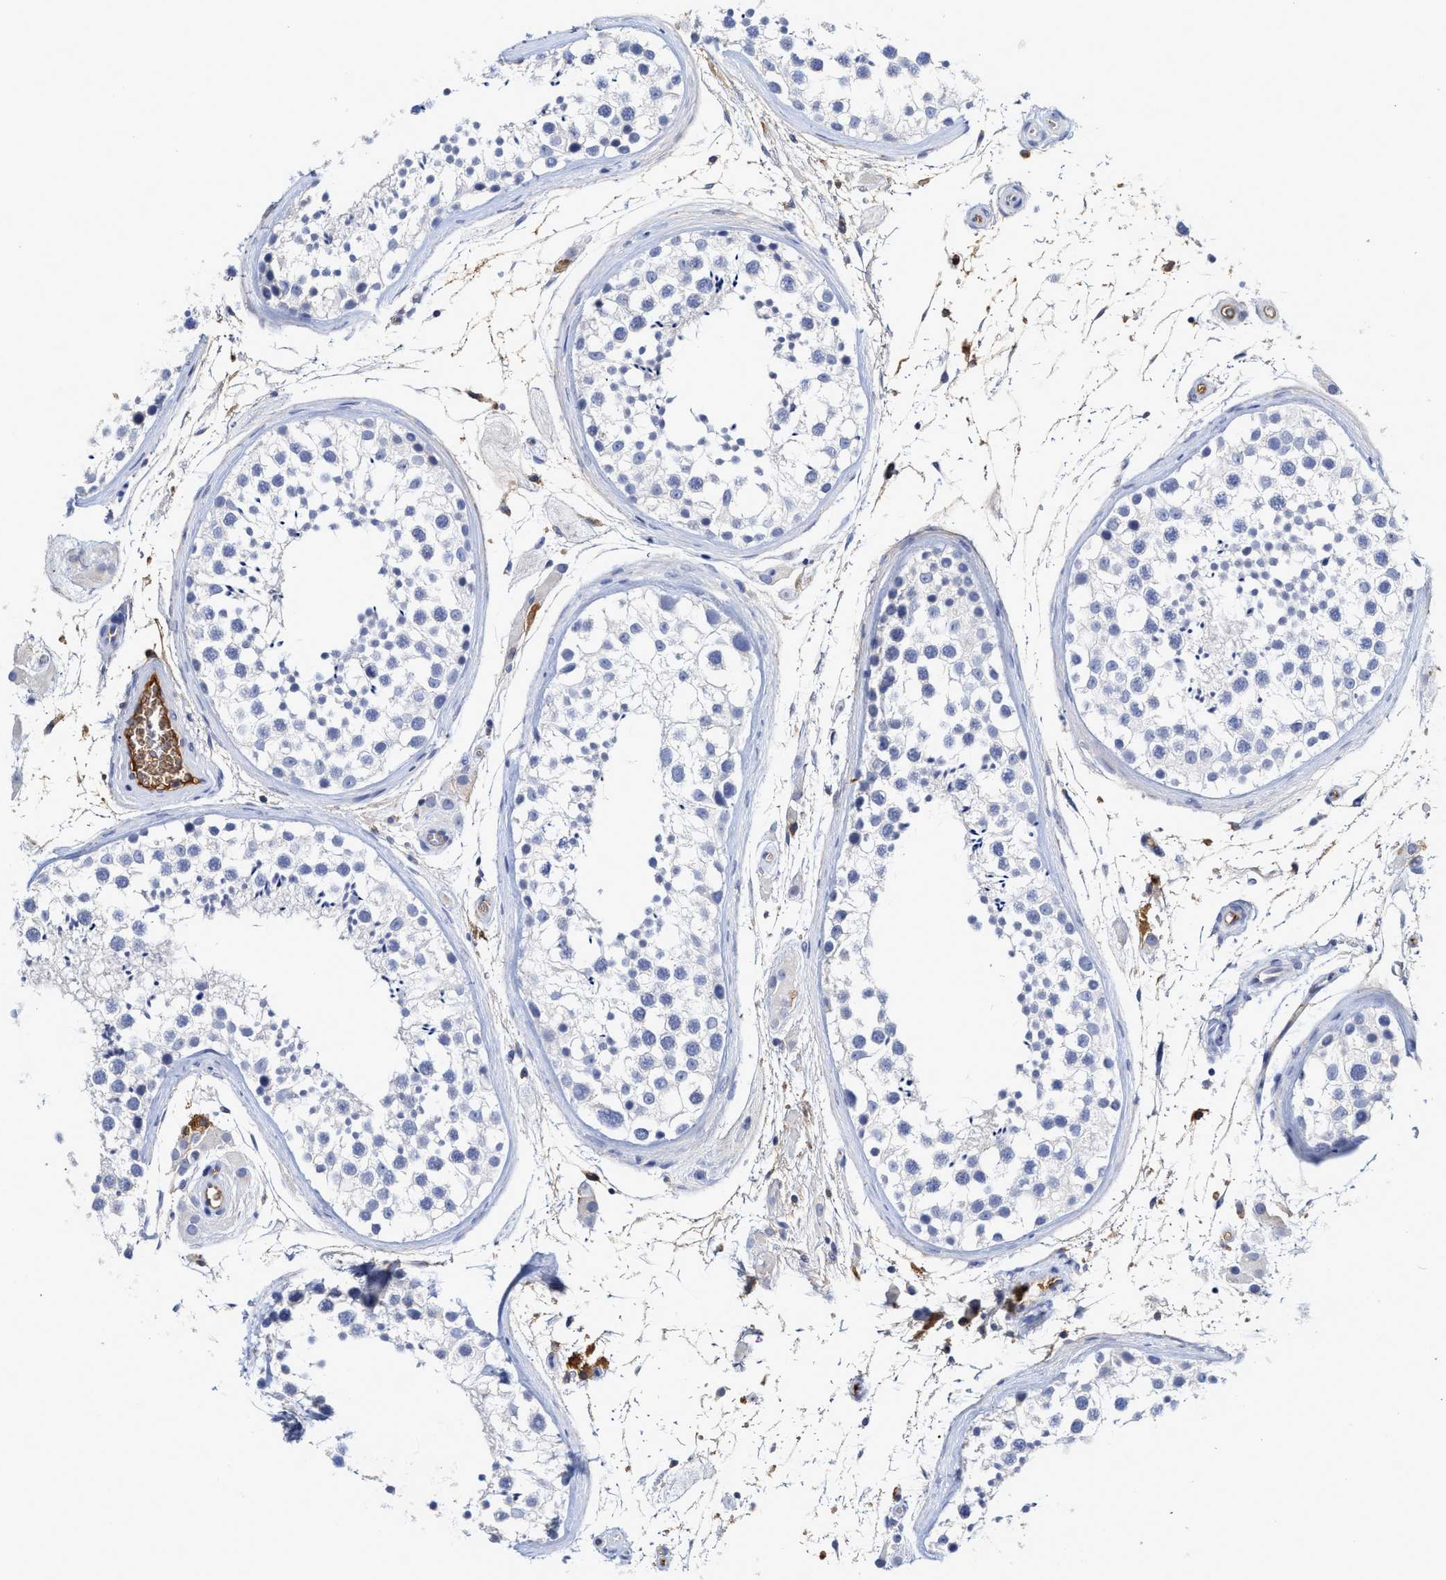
{"staining": {"intensity": "negative", "quantity": "none", "location": "none"}, "tissue": "testis", "cell_type": "Cells in seminiferous ducts", "image_type": "normal", "snomed": [{"axis": "morphology", "description": "Normal tissue, NOS"}, {"axis": "topography", "description": "Testis"}], "caption": "Testis was stained to show a protein in brown. There is no significant staining in cells in seminiferous ducts. Brightfield microscopy of immunohistochemistry (IHC) stained with DAB (brown) and hematoxylin (blue), captured at high magnification.", "gene": "C2", "patient": {"sex": "male", "age": 46}}